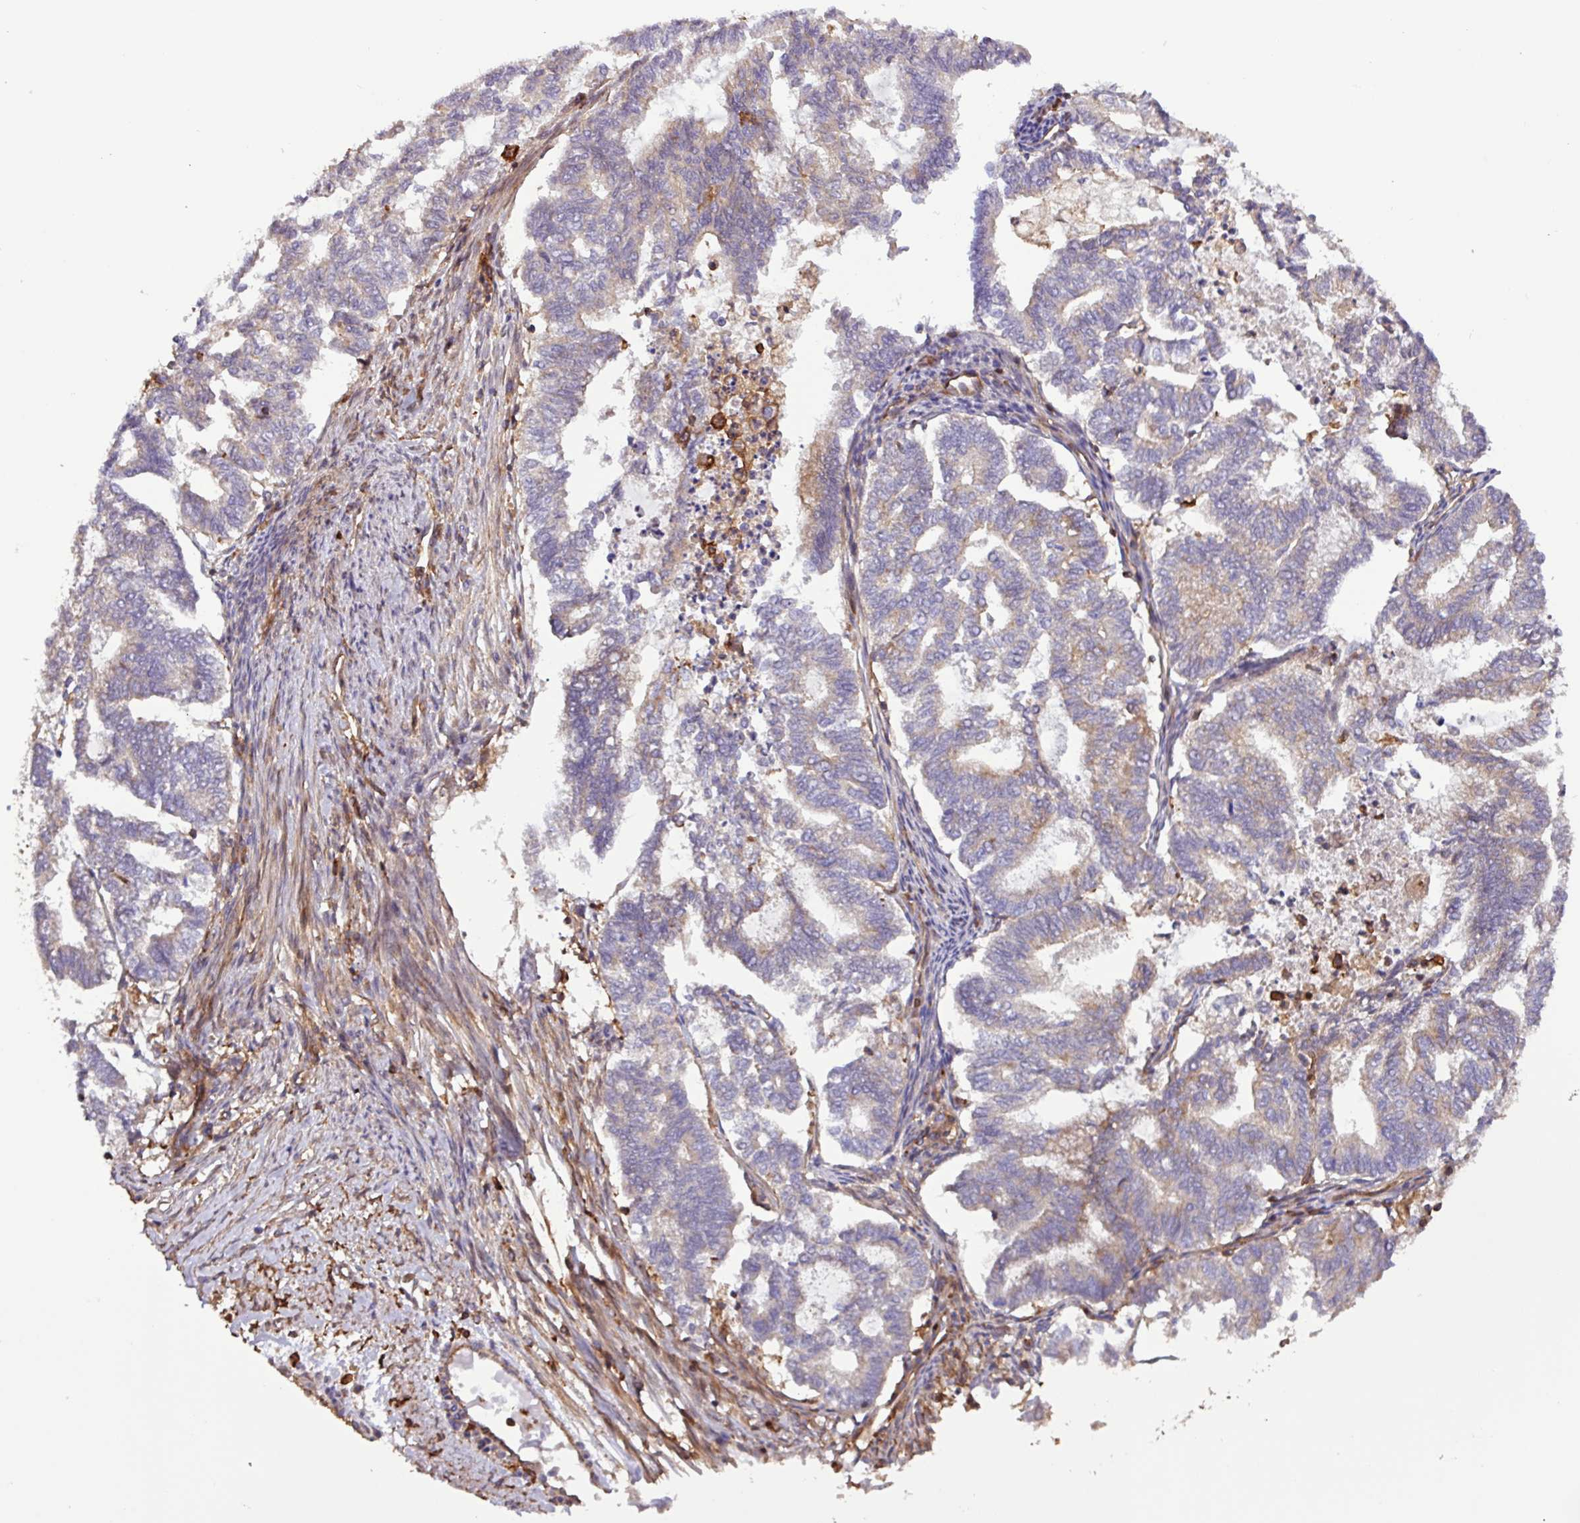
{"staining": {"intensity": "weak", "quantity": "25%-75%", "location": "cytoplasmic/membranous"}, "tissue": "endometrial cancer", "cell_type": "Tumor cells", "image_type": "cancer", "snomed": [{"axis": "morphology", "description": "Adenocarcinoma, NOS"}, {"axis": "topography", "description": "Endometrium"}], "caption": "A histopathology image showing weak cytoplasmic/membranous positivity in about 25%-75% of tumor cells in endometrial cancer (adenocarcinoma), as visualized by brown immunohistochemical staining.", "gene": "ACTR3", "patient": {"sex": "female", "age": 79}}